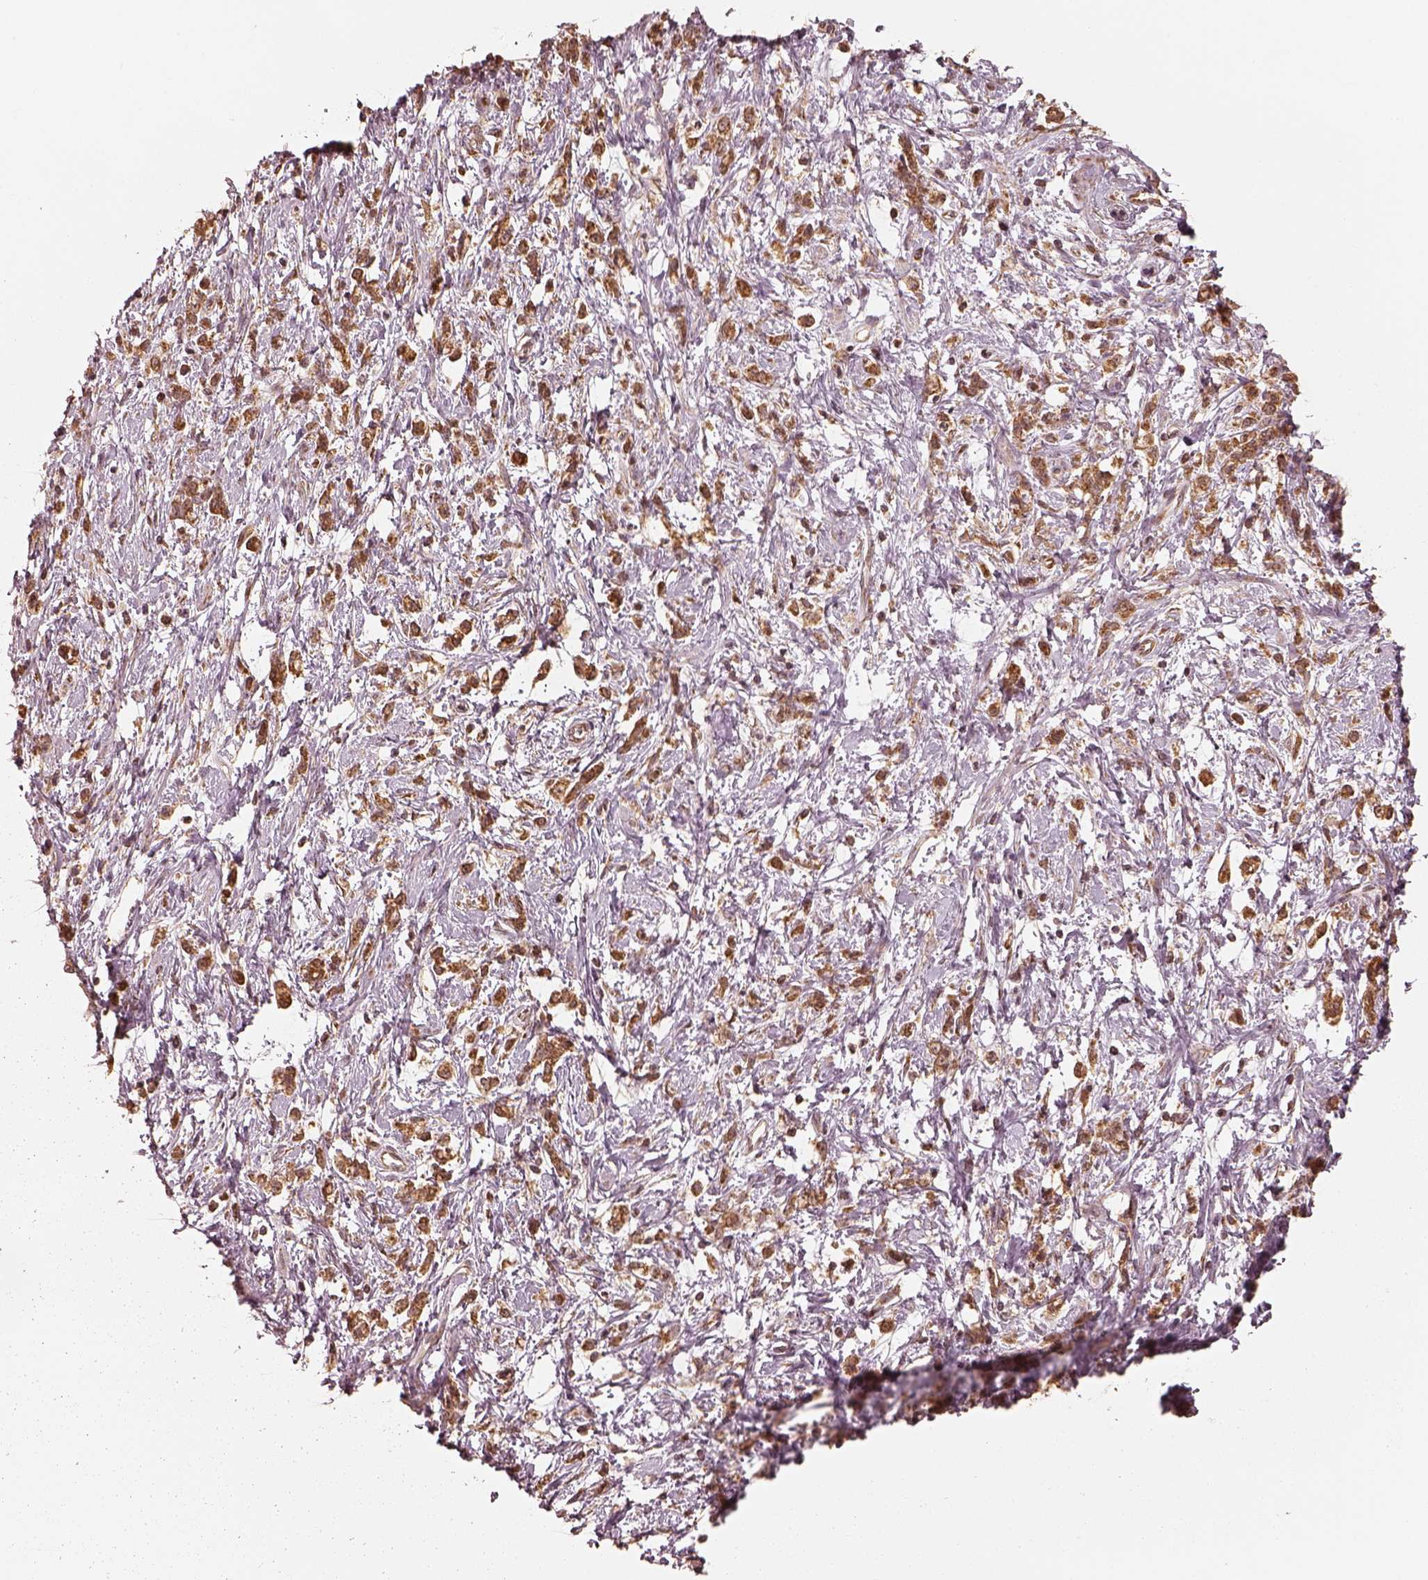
{"staining": {"intensity": "strong", "quantity": ">75%", "location": "cytoplasmic/membranous"}, "tissue": "stomach cancer", "cell_type": "Tumor cells", "image_type": "cancer", "snomed": [{"axis": "morphology", "description": "Adenocarcinoma, NOS"}, {"axis": "topography", "description": "Stomach"}], "caption": "Adenocarcinoma (stomach) tissue displays strong cytoplasmic/membranous staining in about >75% of tumor cells Nuclei are stained in blue.", "gene": "DNAJC25", "patient": {"sex": "female", "age": 60}}